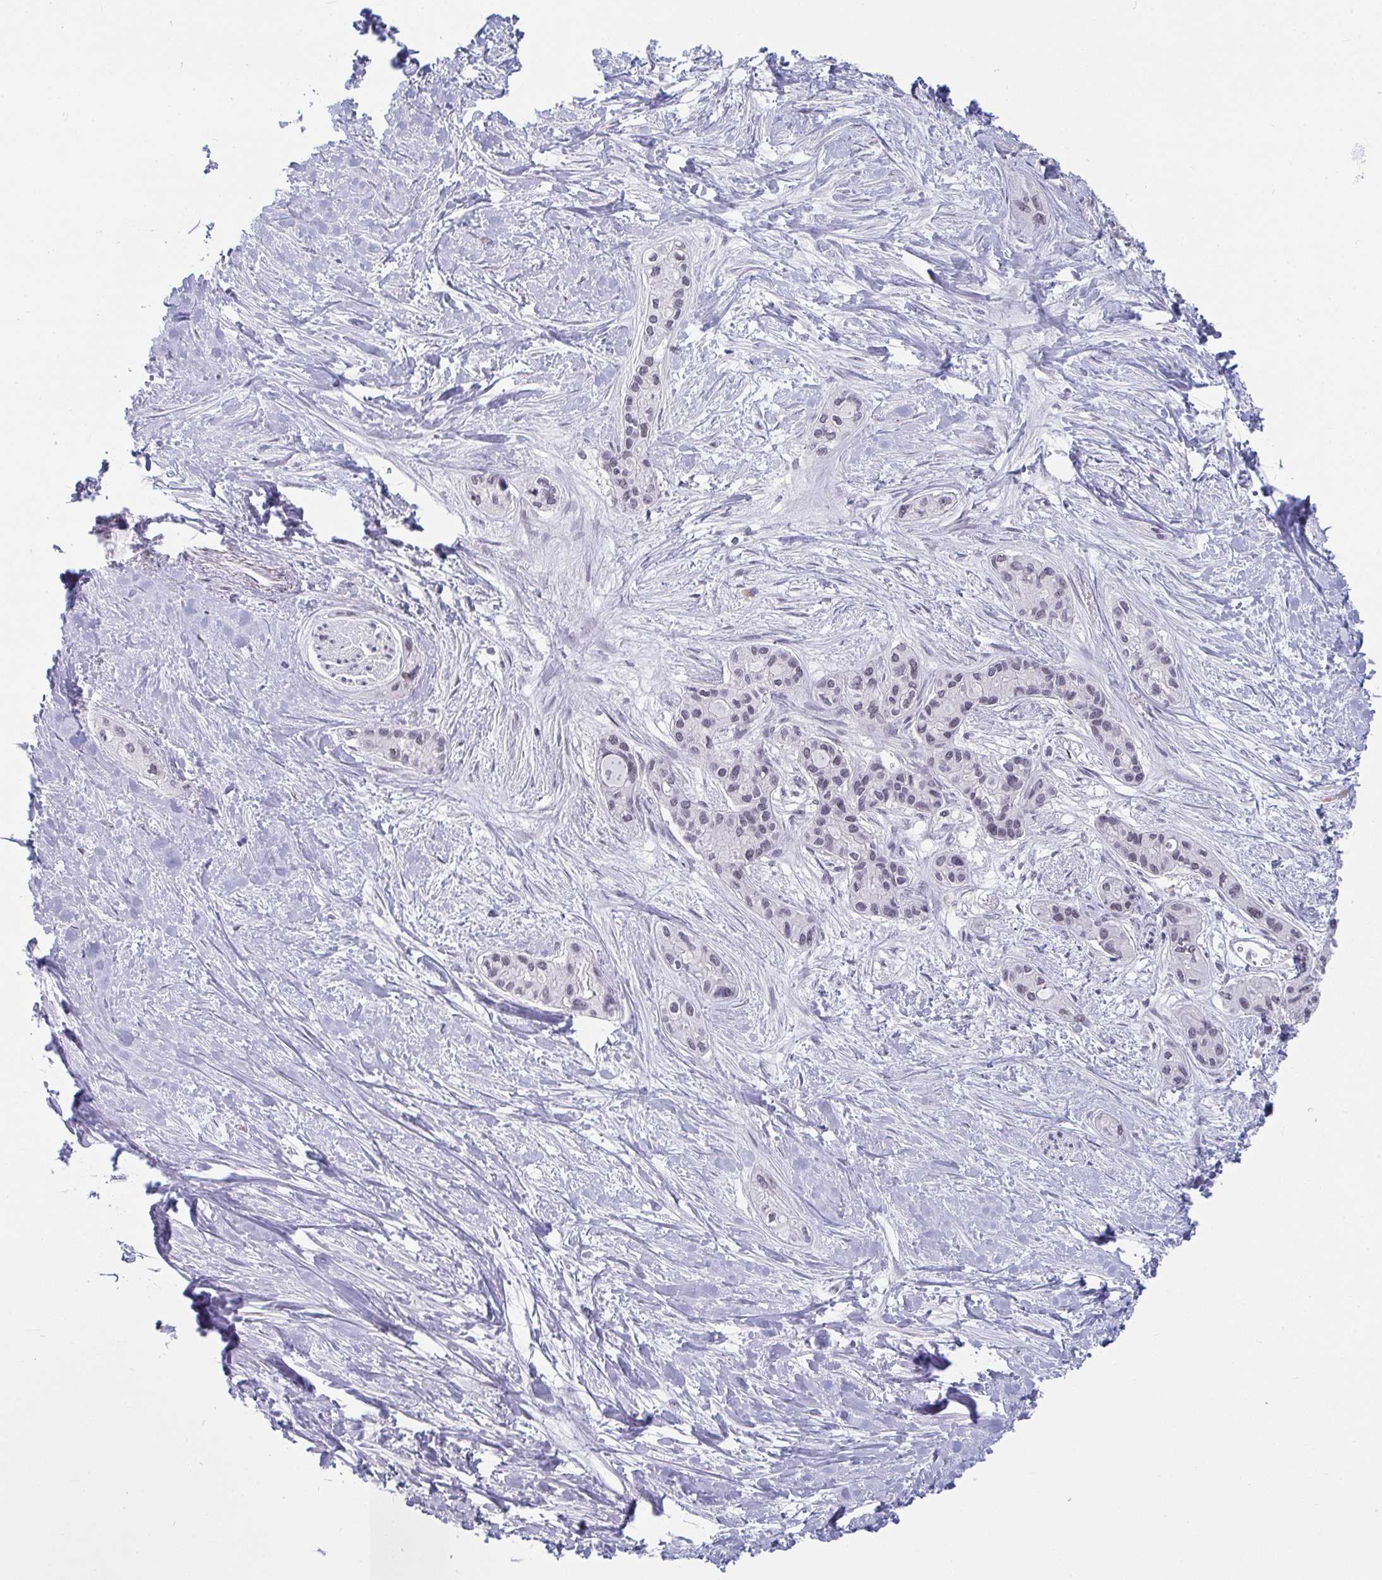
{"staining": {"intensity": "negative", "quantity": "none", "location": "none"}, "tissue": "pancreatic cancer", "cell_type": "Tumor cells", "image_type": "cancer", "snomed": [{"axis": "morphology", "description": "Adenocarcinoma, NOS"}, {"axis": "topography", "description": "Pancreas"}], "caption": "IHC histopathology image of adenocarcinoma (pancreatic) stained for a protein (brown), which reveals no staining in tumor cells.", "gene": "PRR14", "patient": {"sex": "female", "age": 50}}